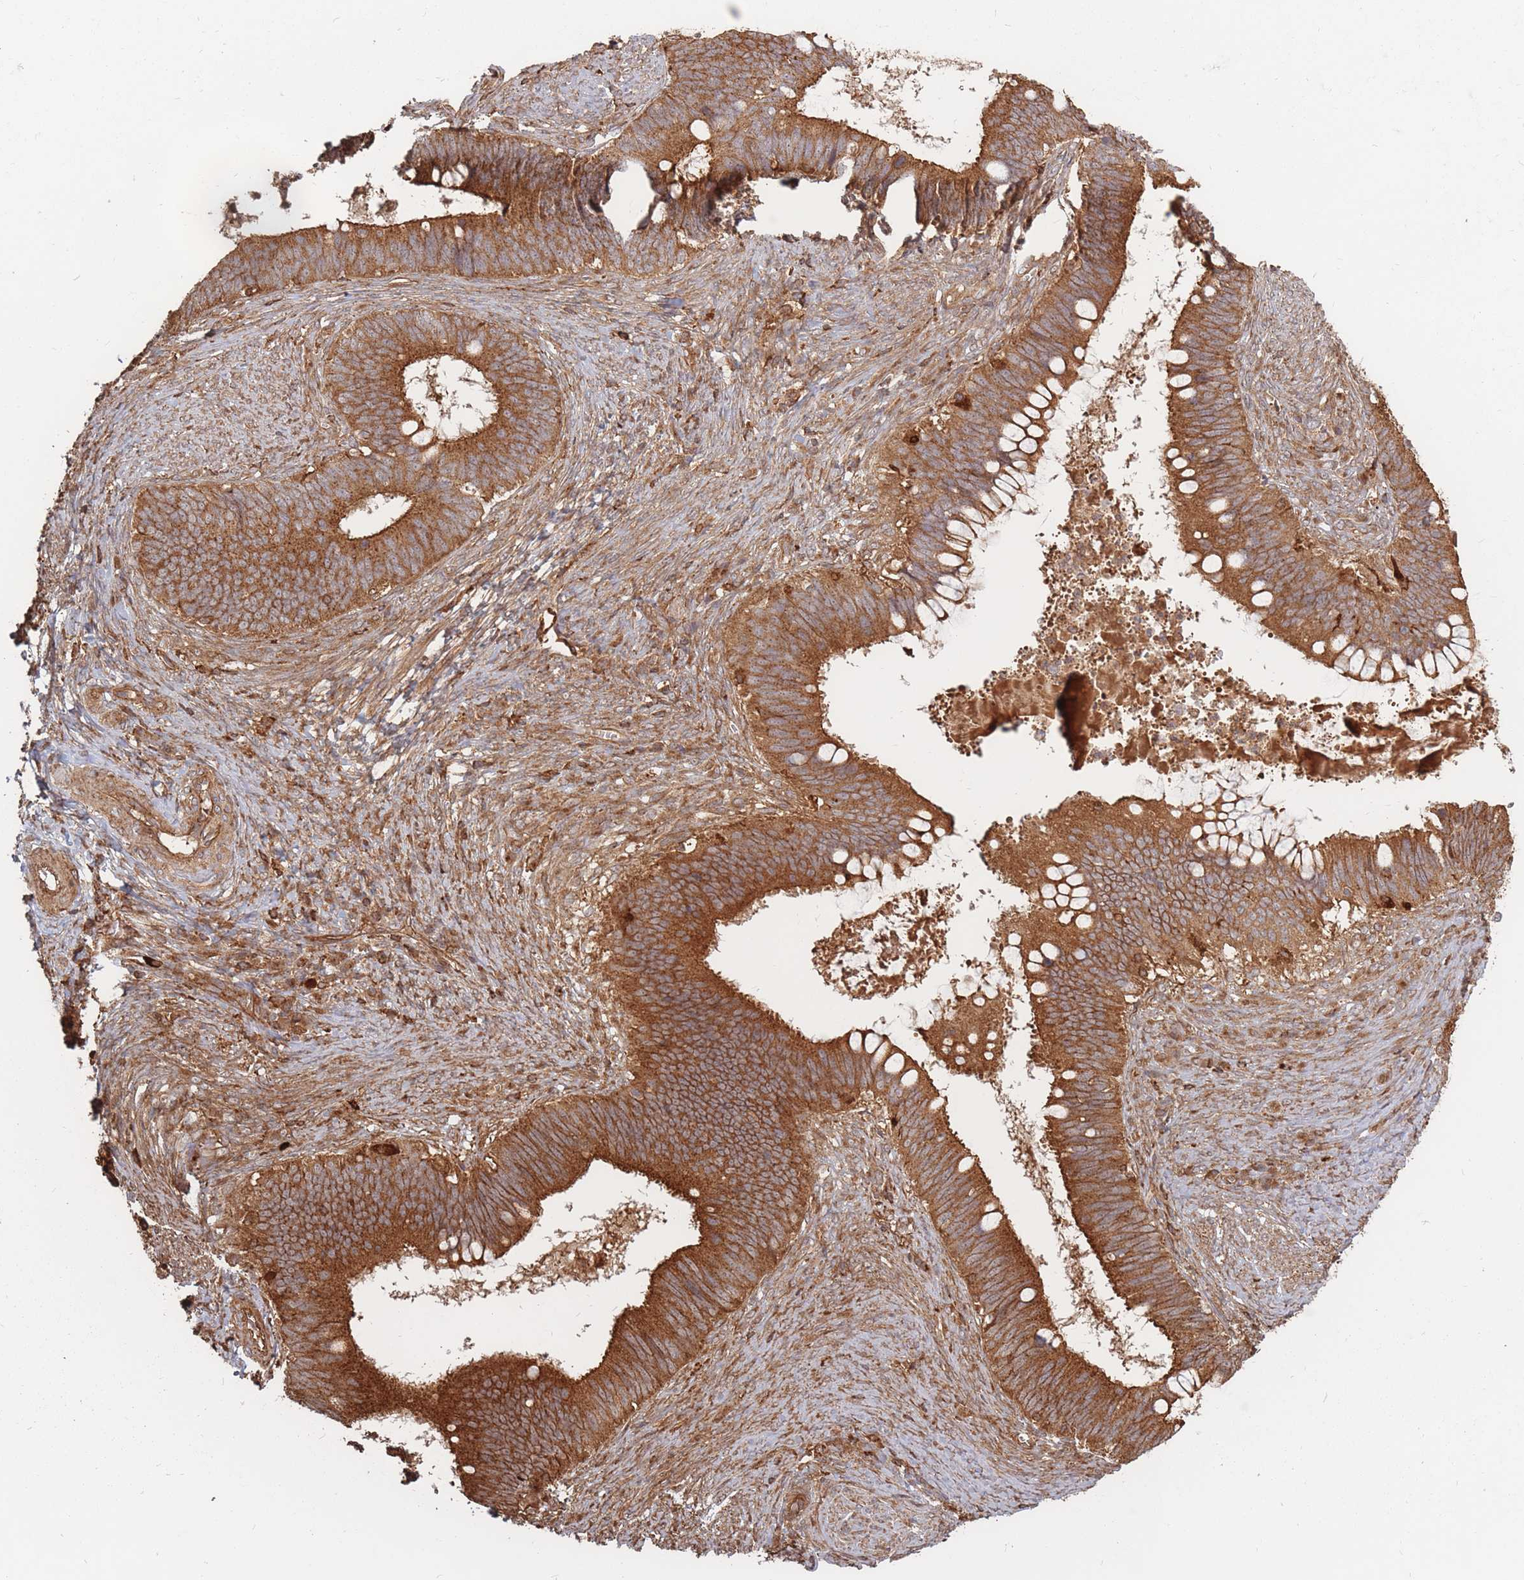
{"staining": {"intensity": "strong", "quantity": ">75%", "location": "cytoplasmic/membranous"}, "tissue": "cervical cancer", "cell_type": "Tumor cells", "image_type": "cancer", "snomed": [{"axis": "morphology", "description": "Adenocarcinoma, NOS"}, {"axis": "topography", "description": "Cervix"}], "caption": "Cervical cancer (adenocarcinoma) stained with a protein marker reveals strong staining in tumor cells.", "gene": "RASSF2", "patient": {"sex": "female", "age": 42}}